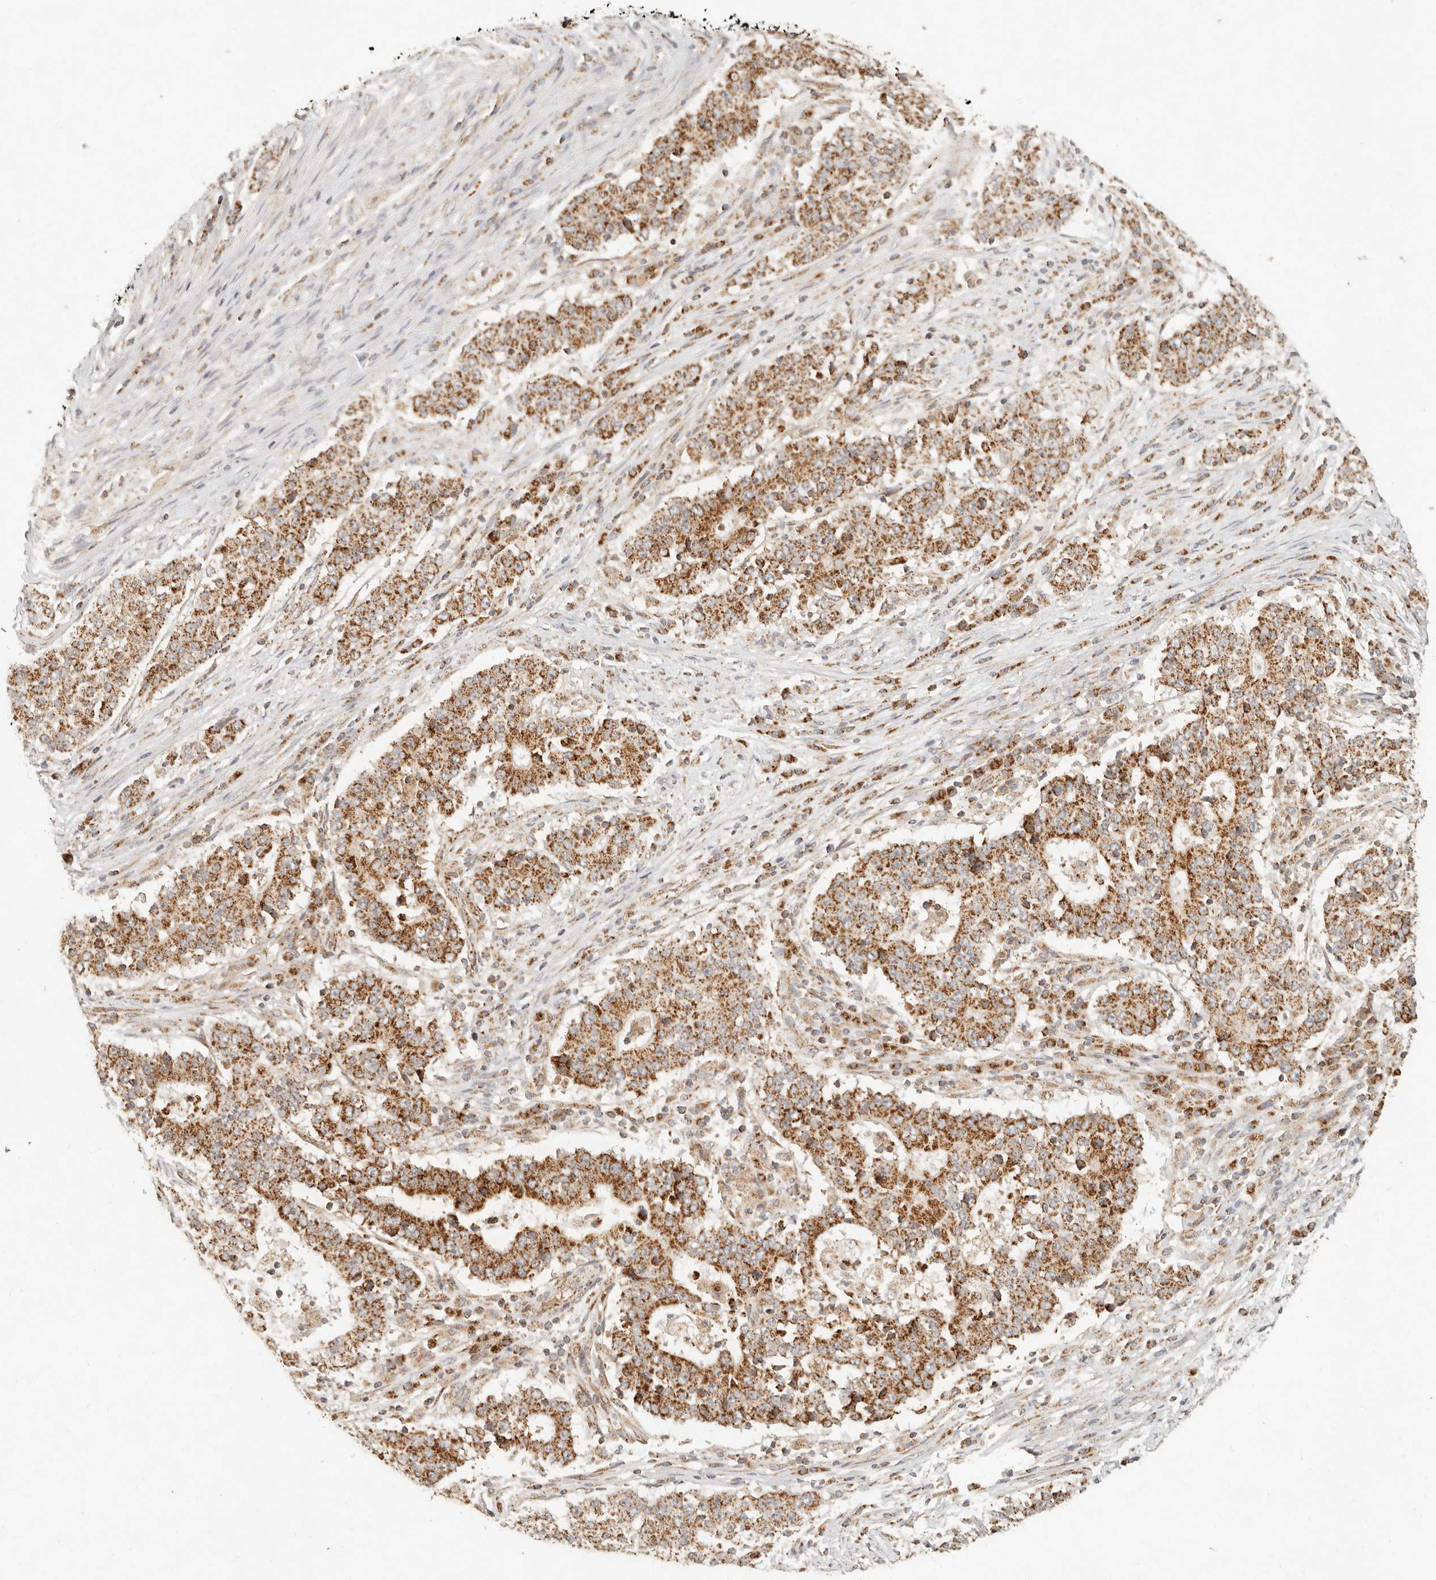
{"staining": {"intensity": "moderate", "quantity": ">75%", "location": "cytoplasmic/membranous"}, "tissue": "stomach cancer", "cell_type": "Tumor cells", "image_type": "cancer", "snomed": [{"axis": "morphology", "description": "Adenocarcinoma, NOS"}, {"axis": "topography", "description": "Stomach"}], "caption": "IHC micrograph of neoplastic tissue: stomach adenocarcinoma stained using IHC reveals medium levels of moderate protein expression localized specifically in the cytoplasmic/membranous of tumor cells, appearing as a cytoplasmic/membranous brown color.", "gene": "MRPL55", "patient": {"sex": "male", "age": 59}}